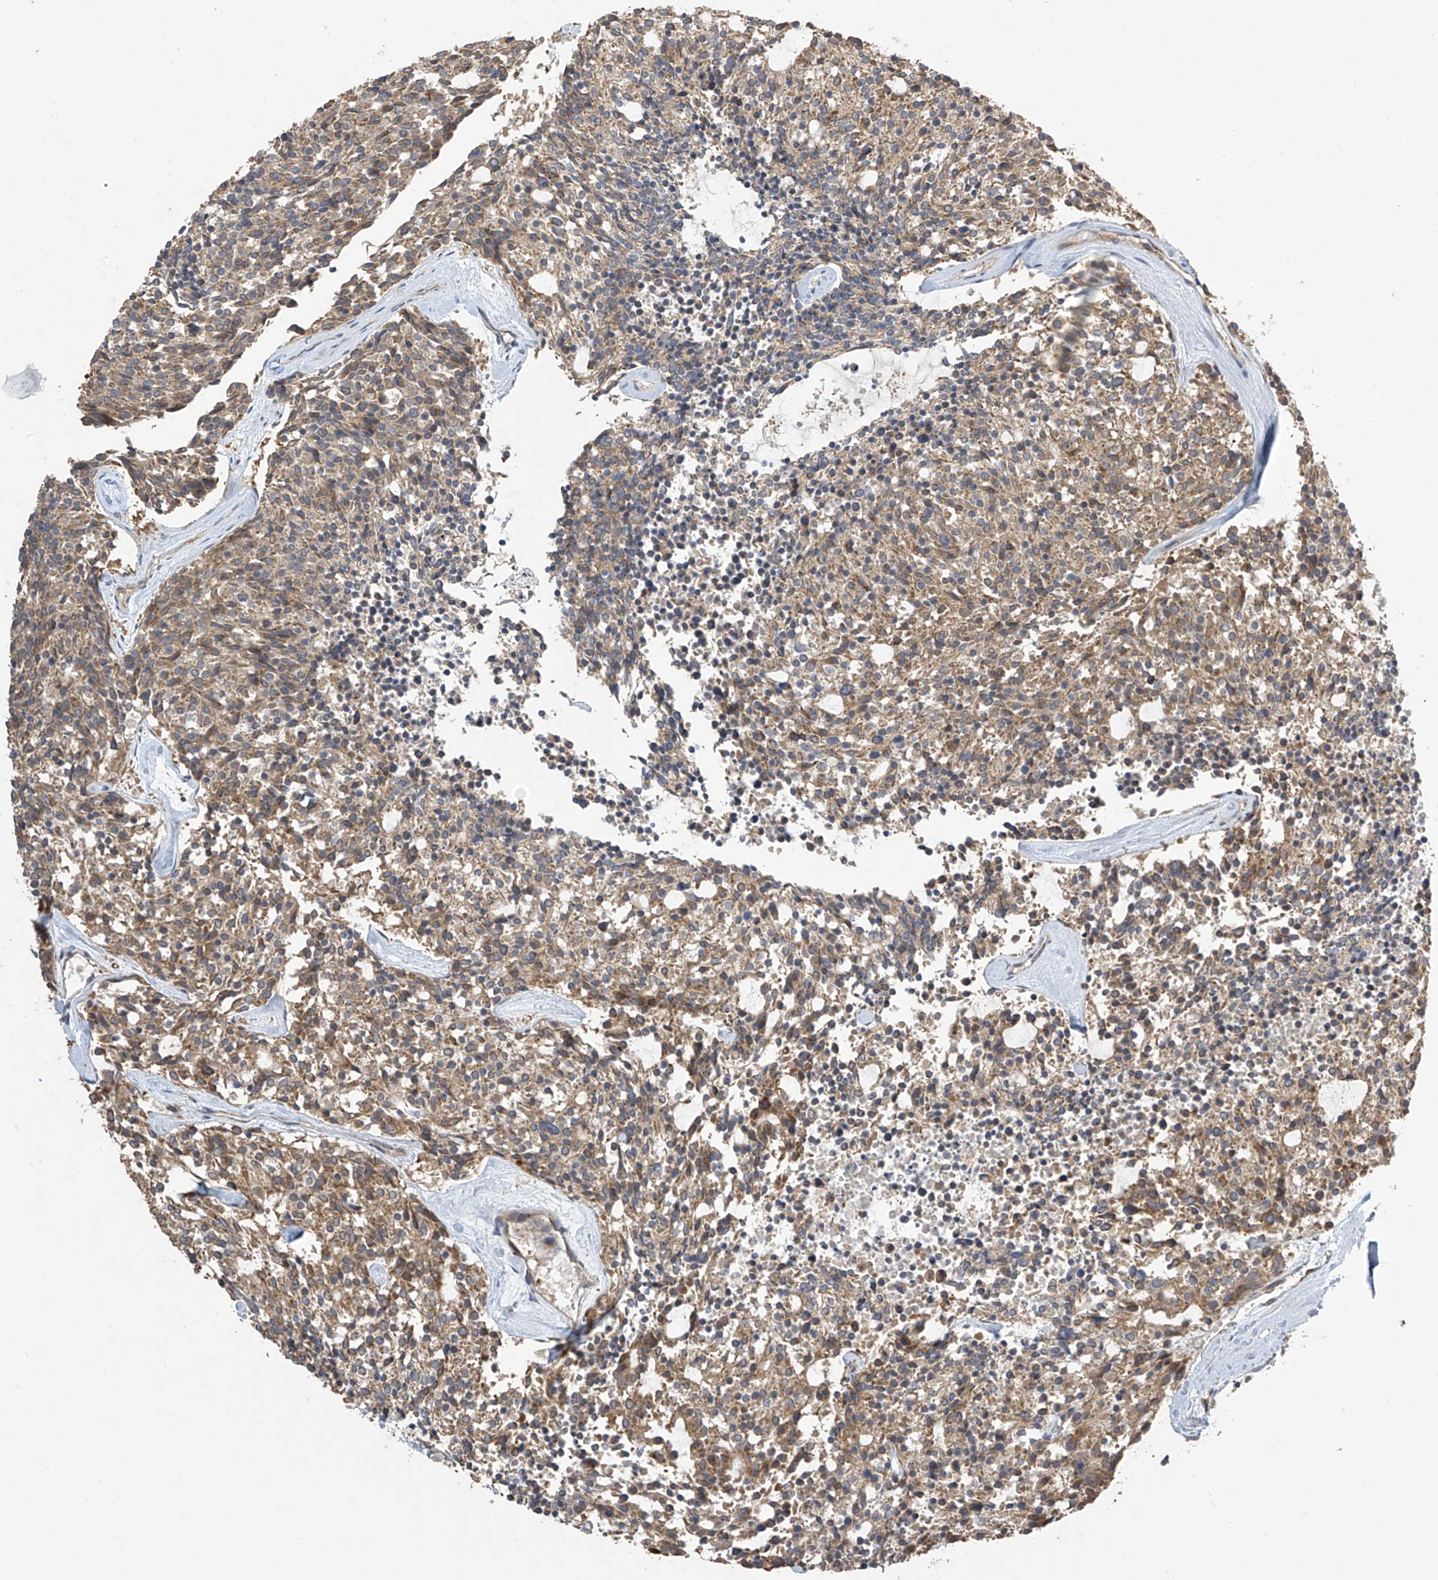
{"staining": {"intensity": "moderate", "quantity": ">75%", "location": "cytoplasmic/membranous"}, "tissue": "carcinoid", "cell_type": "Tumor cells", "image_type": "cancer", "snomed": [{"axis": "morphology", "description": "Carcinoid, malignant, NOS"}, {"axis": "topography", "description": "Pancreas"}], "caption": "Brown immunohistochemical staining in malignant carcinoid displays moderate cytoplasmic/membranous staining in approximately >75% of tumor cells.", "gene": "PNPT1", "patient": {"sex": "female", "age": 54}}